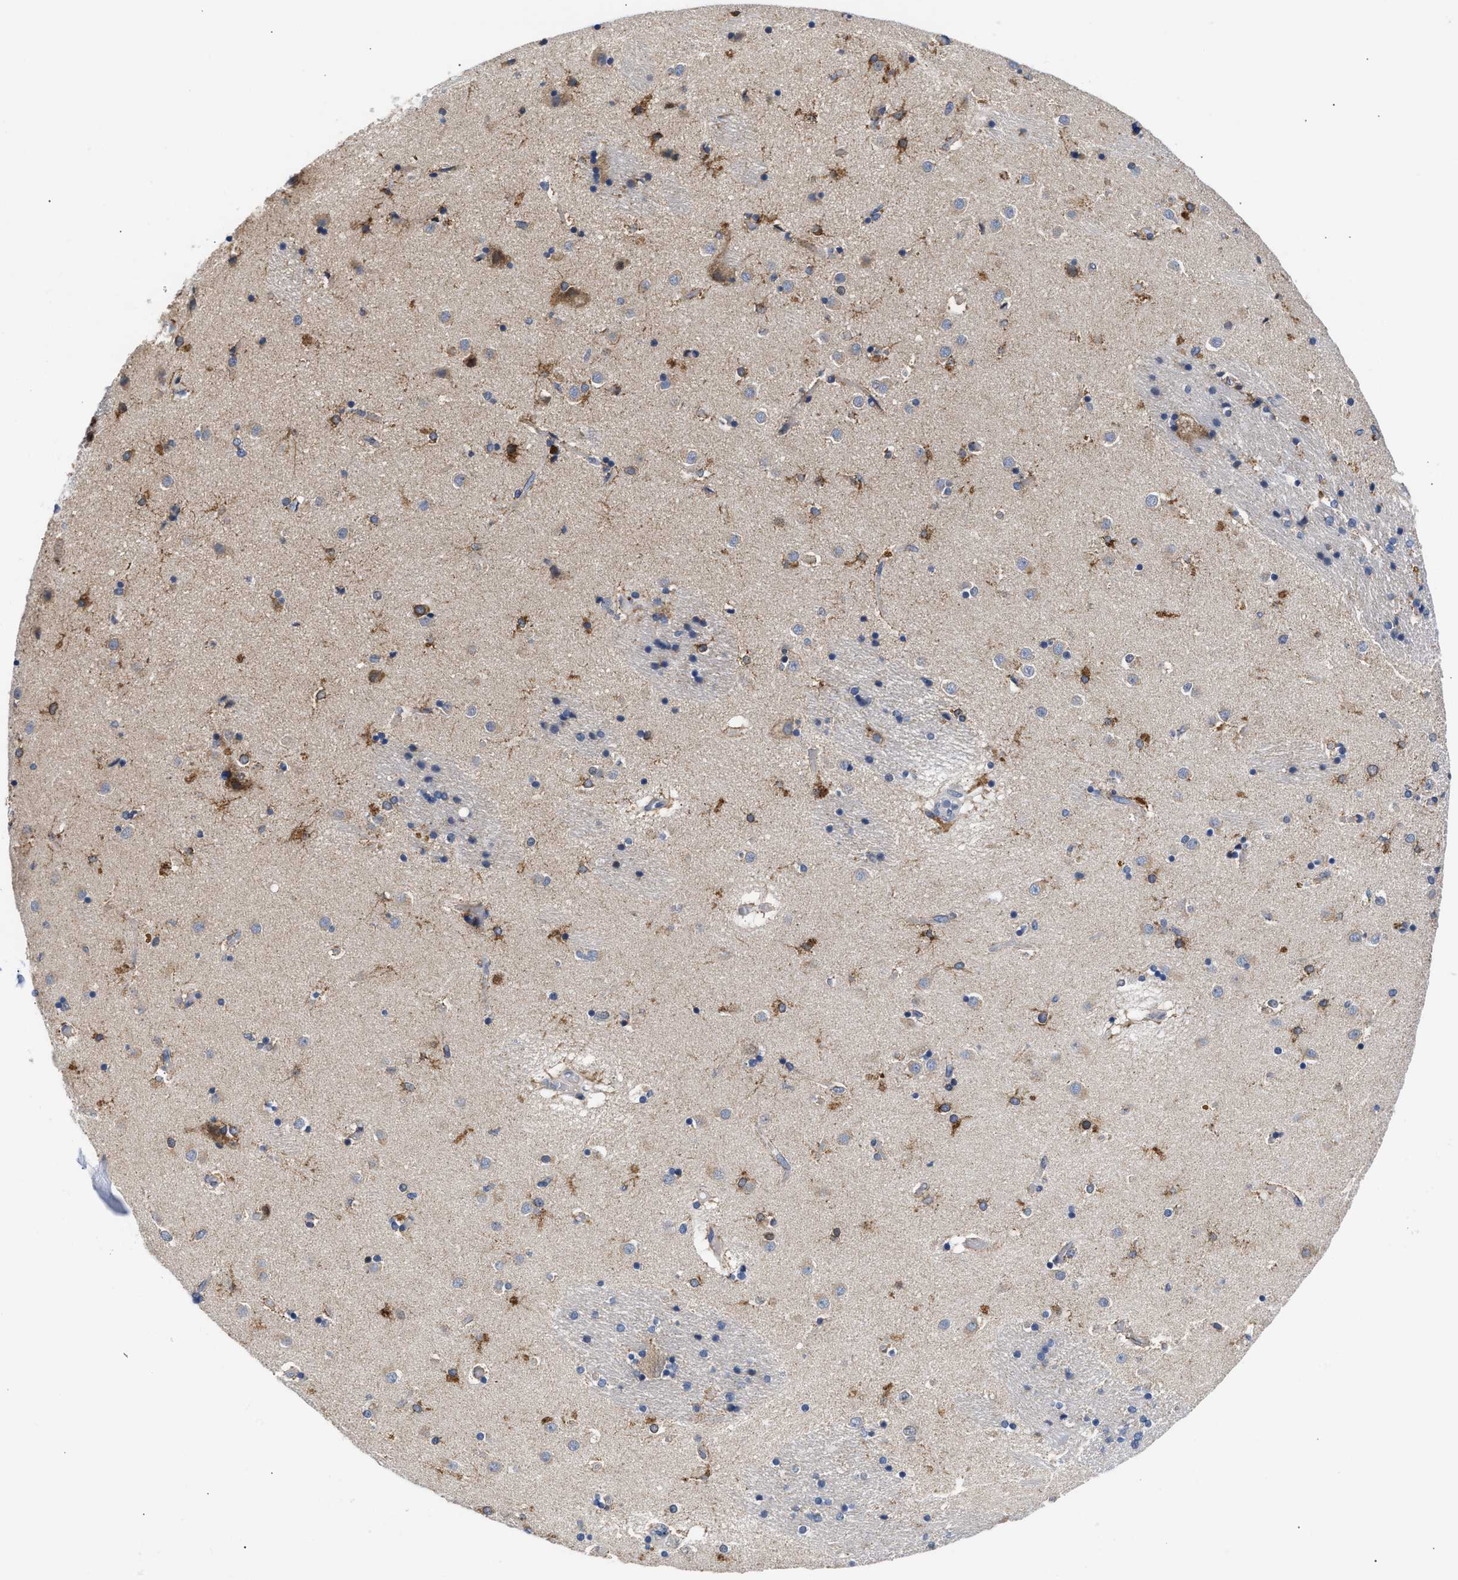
{"staining": {"intensity": "moderate", "quantity": "25%-75%", "location": "cytoplasmic/membranous"}, "tissue": "caudate", "cell_type": "Glial cells", "image_type": "normal", "snomed": [{"axis": "morphology", "description": "Normal tissue, NOS"}, {"axis": "topography", "description": "Lateral ventricle wall"}], "caption": "Caudate stained with DAB (3,3'-diaminobenzidine) immunohistochemistry (IHC) displays medium levels of moderate cytoplasmic/membranous staining in approximately 25%-75% of glial cells.", "gene": "RINT1", "patient": {"sex": "male", "age": 70}}